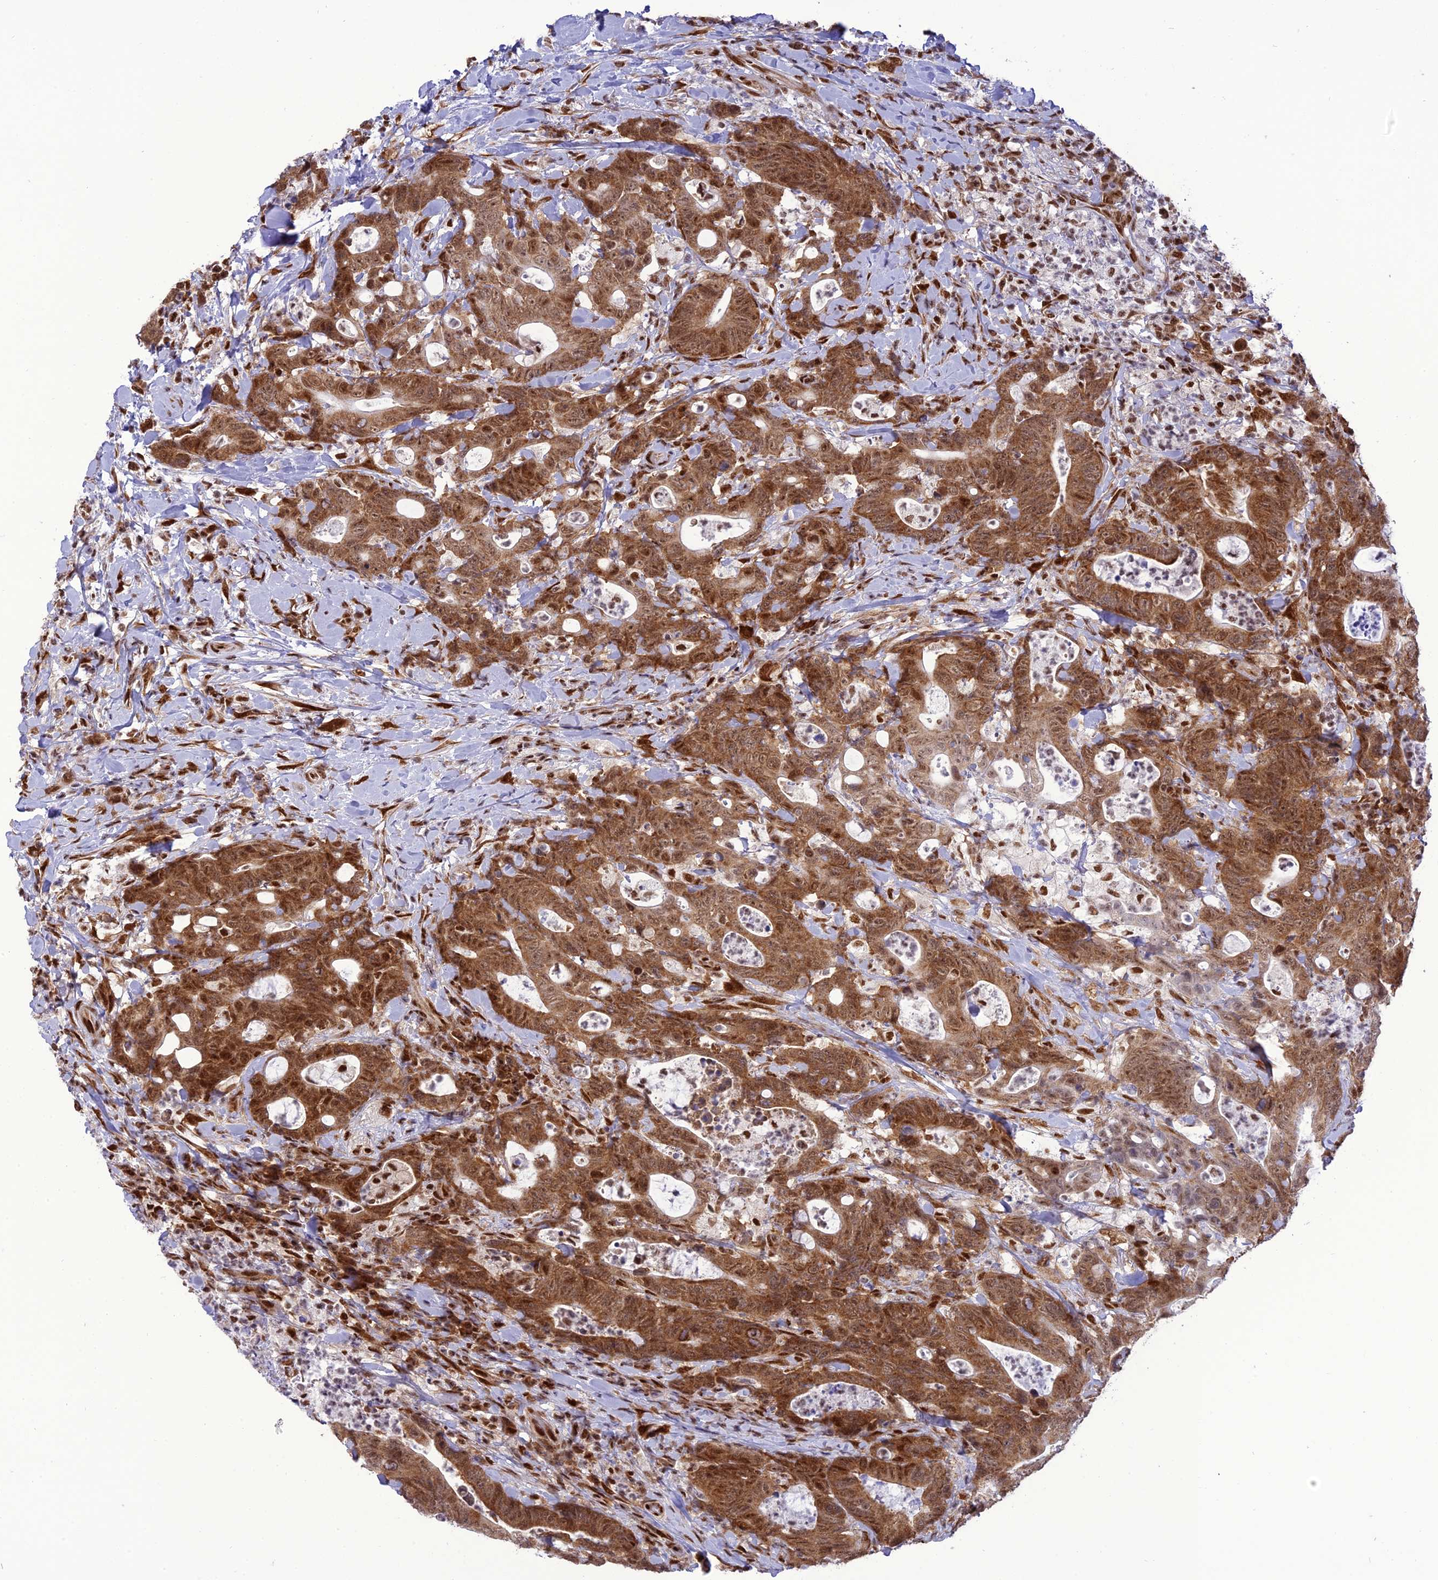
{"staining": {"intensity": "strong", "quantity": ">75%", "location": "cytoplasmic/membranous,nuclear"}, "tissue": "colorectal cancer", "cell_type": "Tumor cells", "image_type": "cancer", "snomed": [{"axis": "morphology", "description": "Adenocarcinoma, NOS"}, {"axis": "topography", "description": "Colon"}], "caption": "This image shows IHC staining of colorectal cancer (adenocarcinoma), with high strong cytoplasmic/membranous and nuclear staining in approximately >75% of tumor cells.", "gene": "DDX1", "patient": {"sex": "female", "age": 82}}